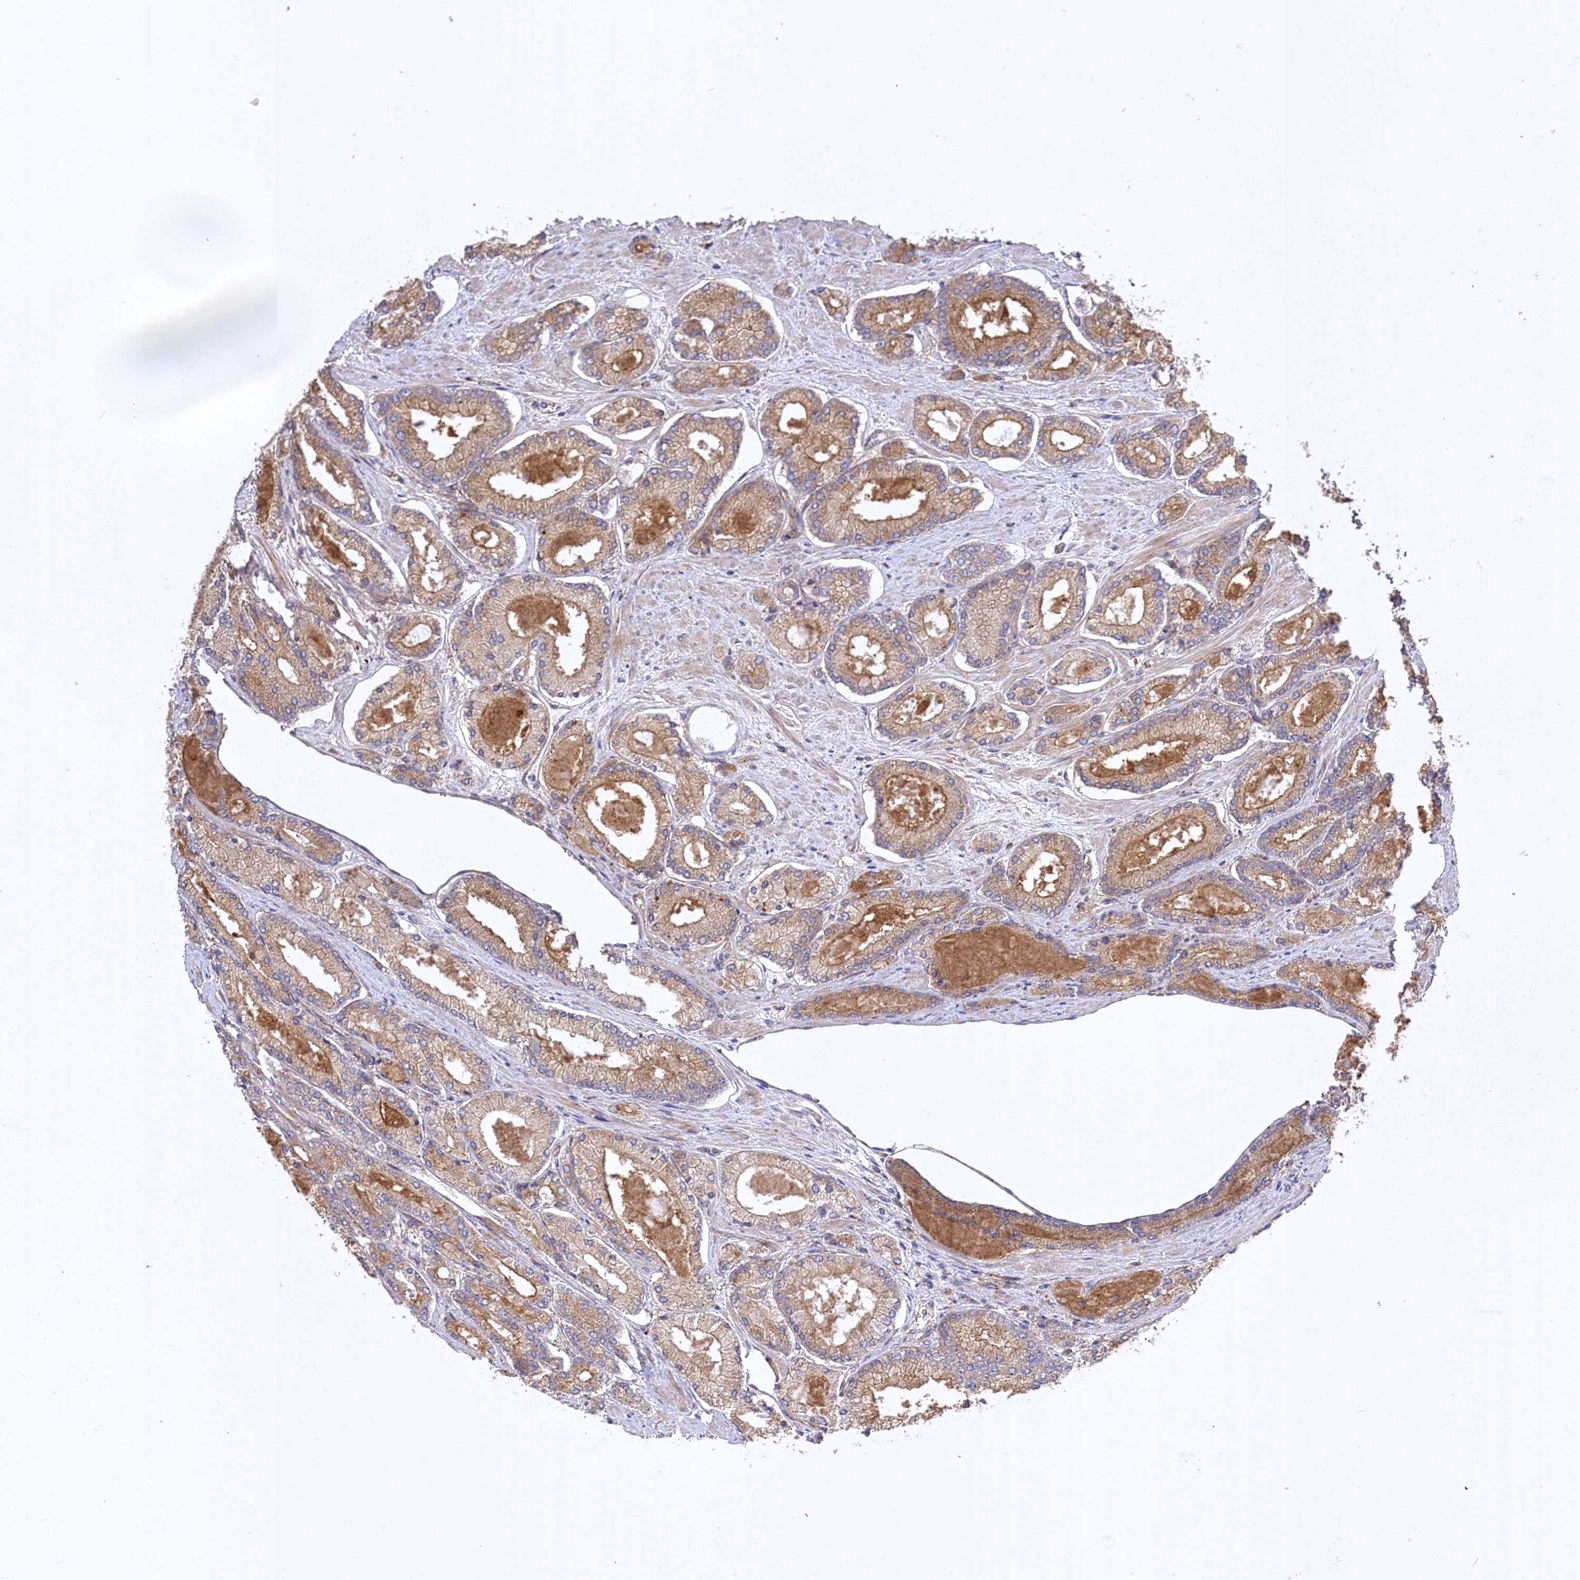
{"staining": {"intensity": "moderate", "quantity": ">75%", "location": "cytoplasmic/membranous"}, "tissue": "prostate cancer", "cell_type": "Tumor cells", "image_type": "cancer", "snomed": [{"axis": "morphology", "description": "Adenocarcinoma, Low grade"}, {"axis": "topography", "description": "Prostate"}], "caption": "Immunohistochemistry histopathology image of neoplastic tissue: low-grade adenocarcinoma (prostate) stained using IHC exhibits medium levels of moderate protein expression localized specifically in the cytoplasmic/membranous of tumor cells, appearing as a cytoplasmic/membranous brown color.", "gene": "TRUB1", "patient": {"sex": "male", "age": 74}}